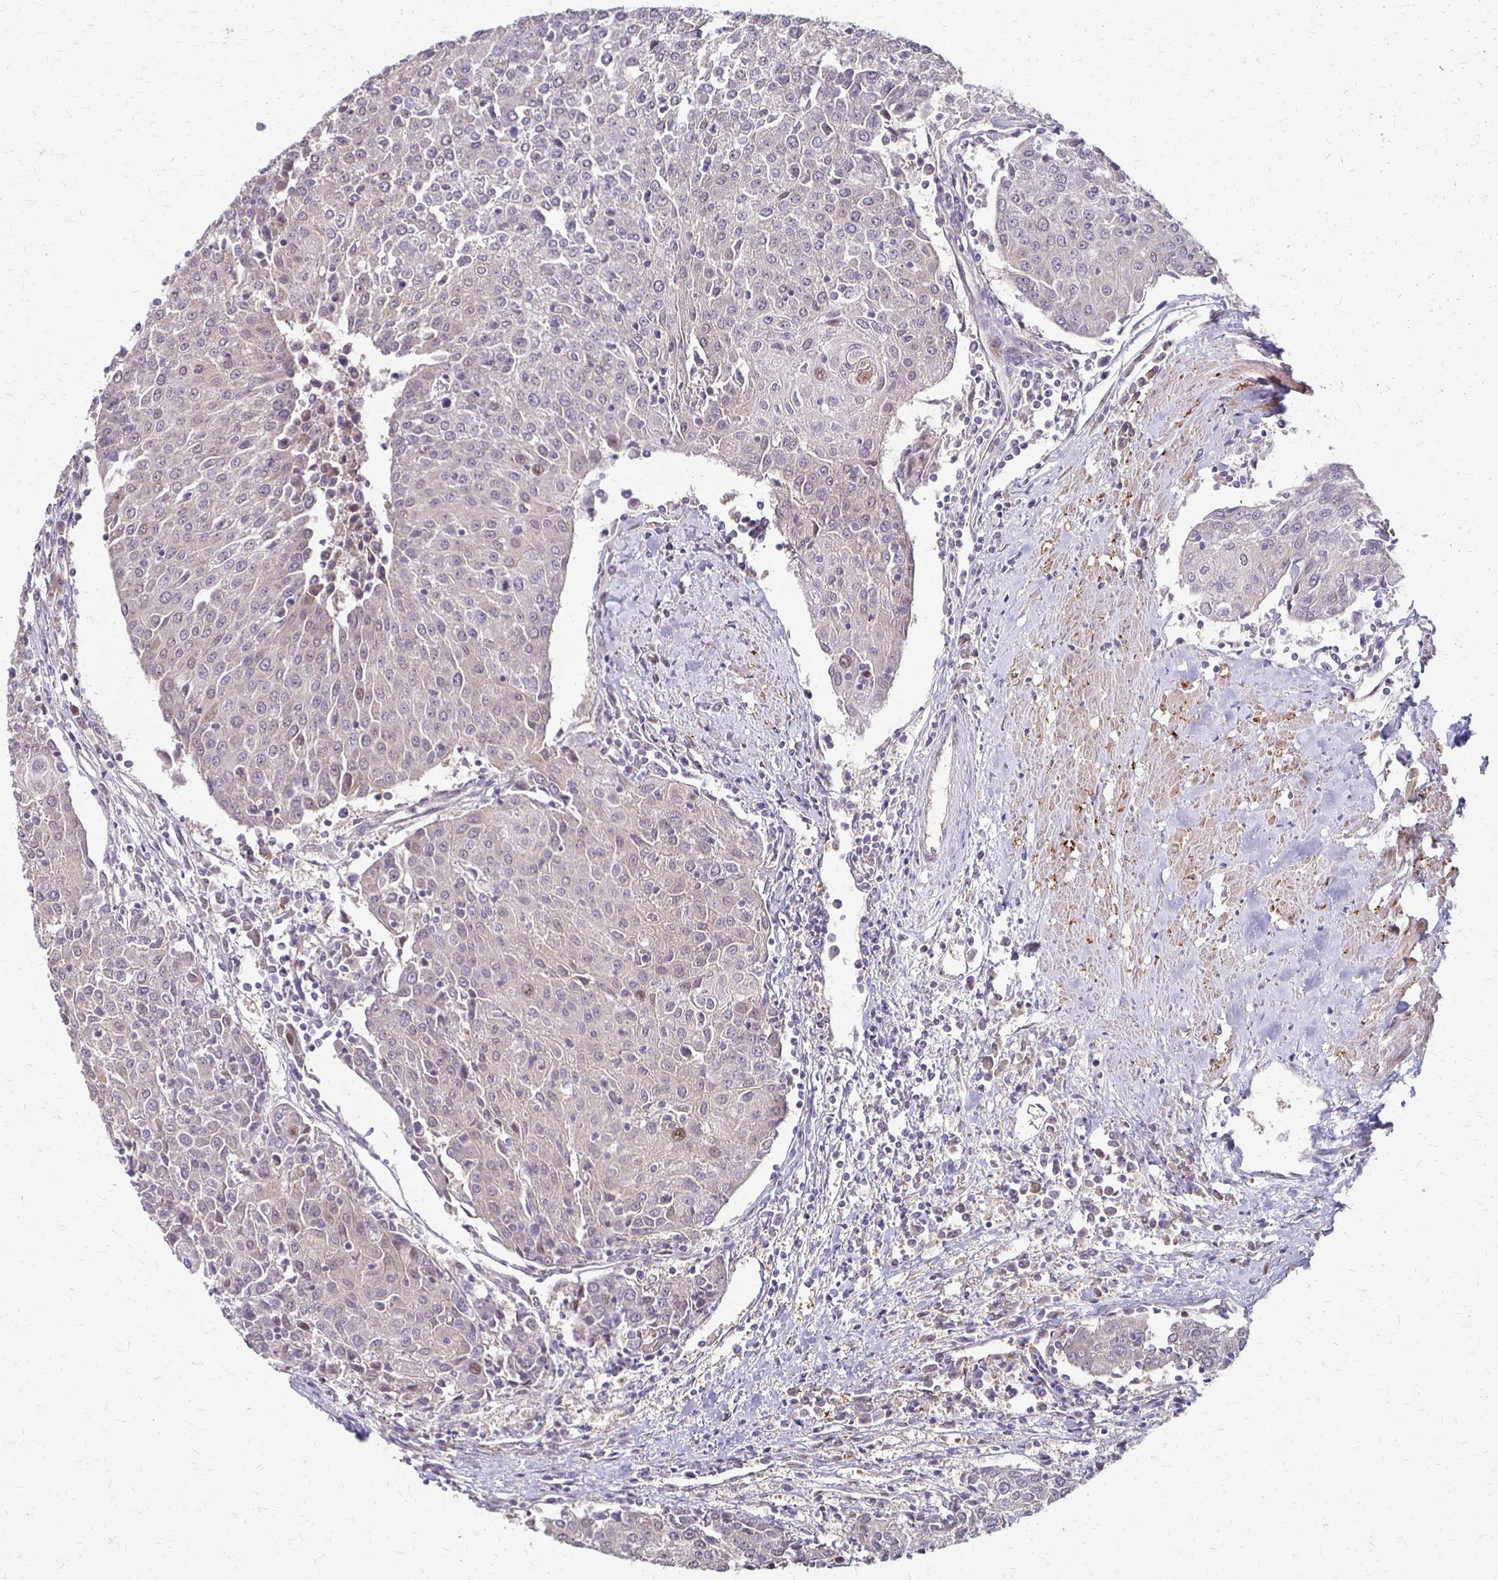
{"staining": {"intensity": "negative", "quantity": "none", "location": "none"}, "tissue": "urothelial cancer", "cell_type": "Tumor cells", "image_type": "cancer", "snomed": [{"axis": "morphology", "description": "Urothelial carcinoma, High grade"}, {"axis": "topography", "description": "Urinary bladder"}], "caption": "The image demonstrates no staining of tumor cells in urothelial carcinoma (high-grade).", "gene": "CFL2", "patient": {"sex": "female", "age": 85}}